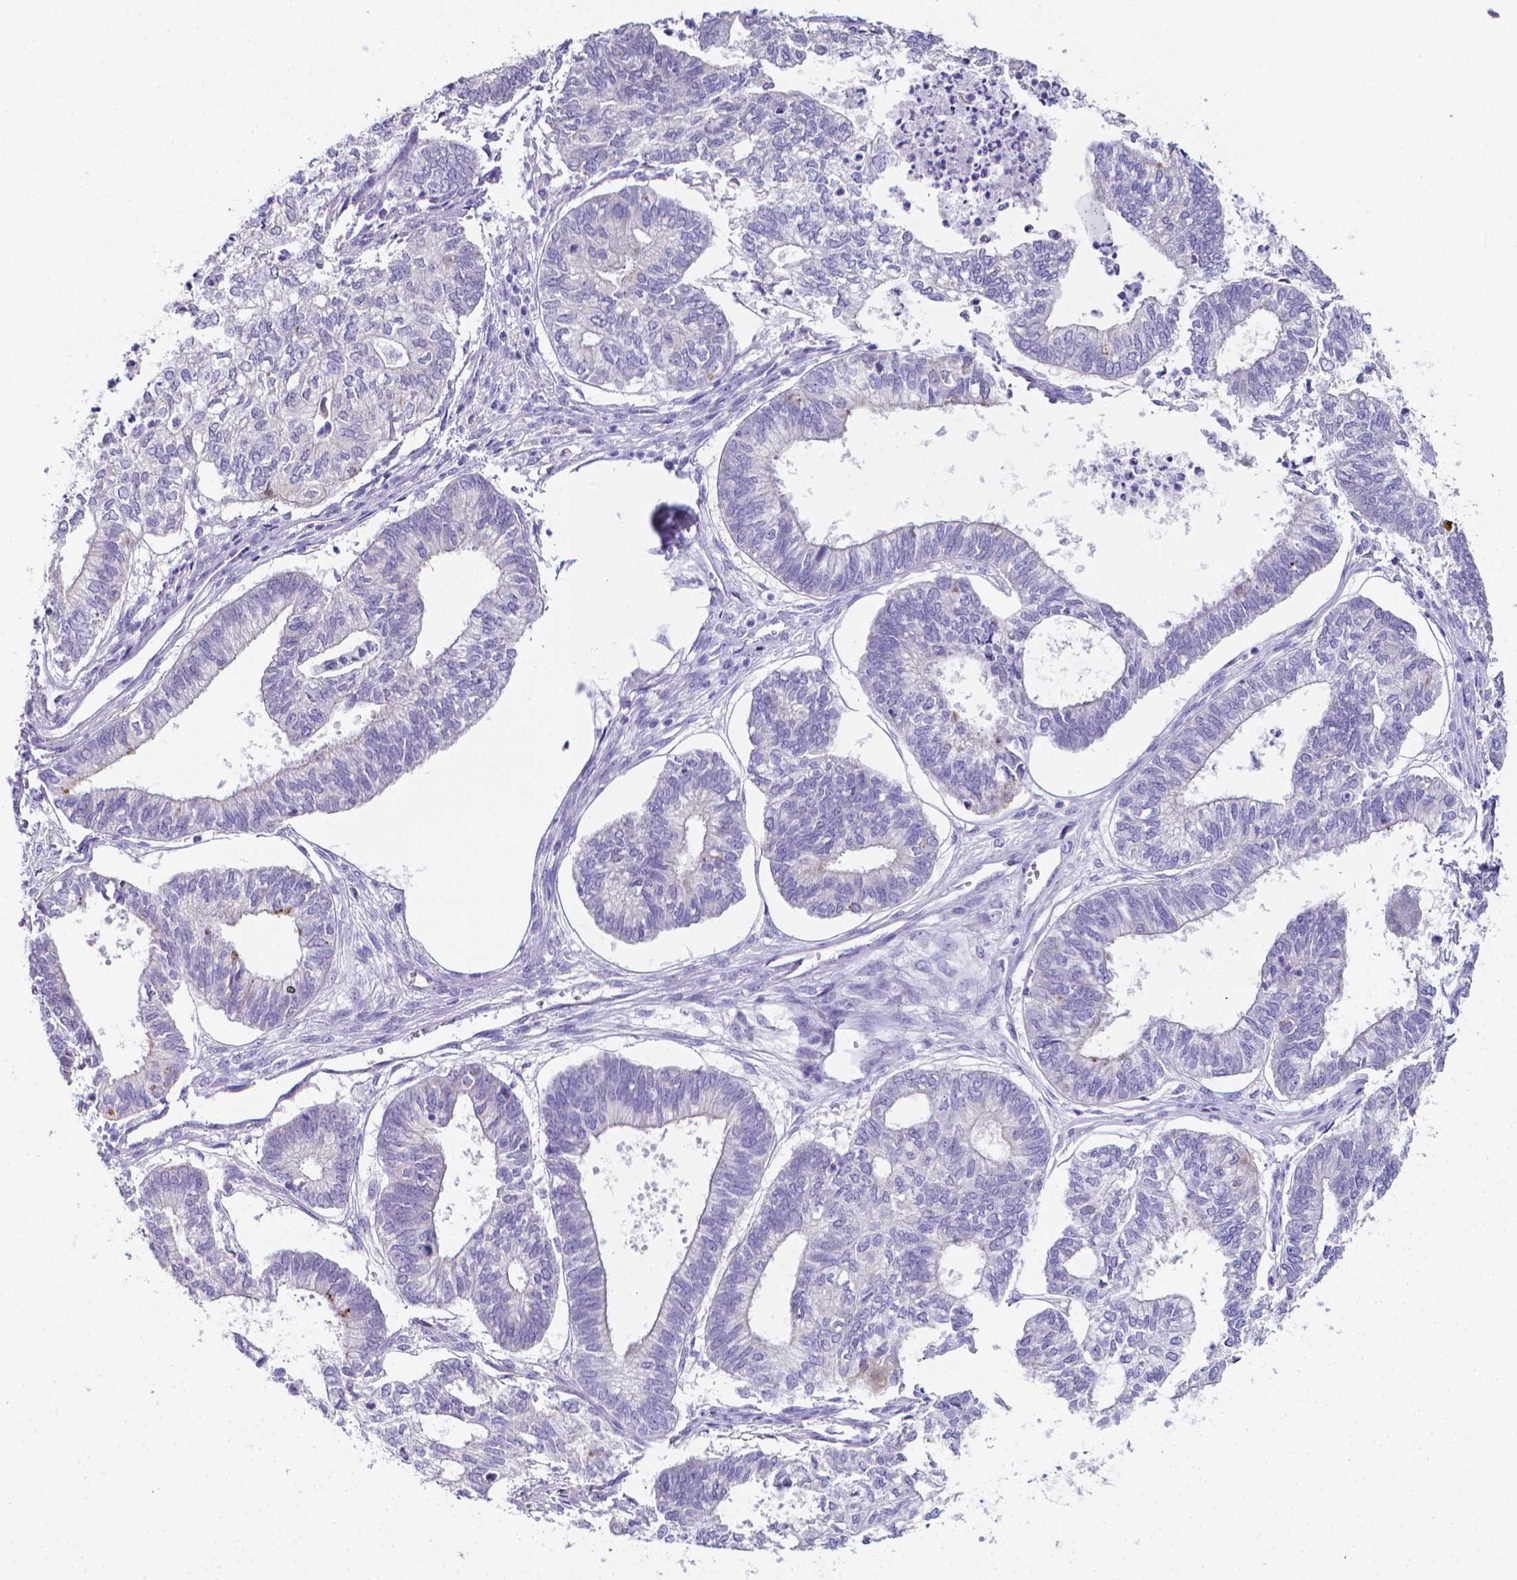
{"staining": {"intensity": "negative", "quantity": "none", "location": "none"}, "tissue": "ovarian cancer", "cell_type": "Tumor cells", "image_type": "cancer", "snomed": [{"axis": "morphology", "description": "Carcinoma, endometroid"}, {"axis": "topography", "description": "Ovary"}], "caption": "Ovarian endometroid carcinoma was stained to show a protein in brown. There is no significant expression in tumor cells.", "gene": "LRRC73", "patient": {"sex": "female", "age": 64}}